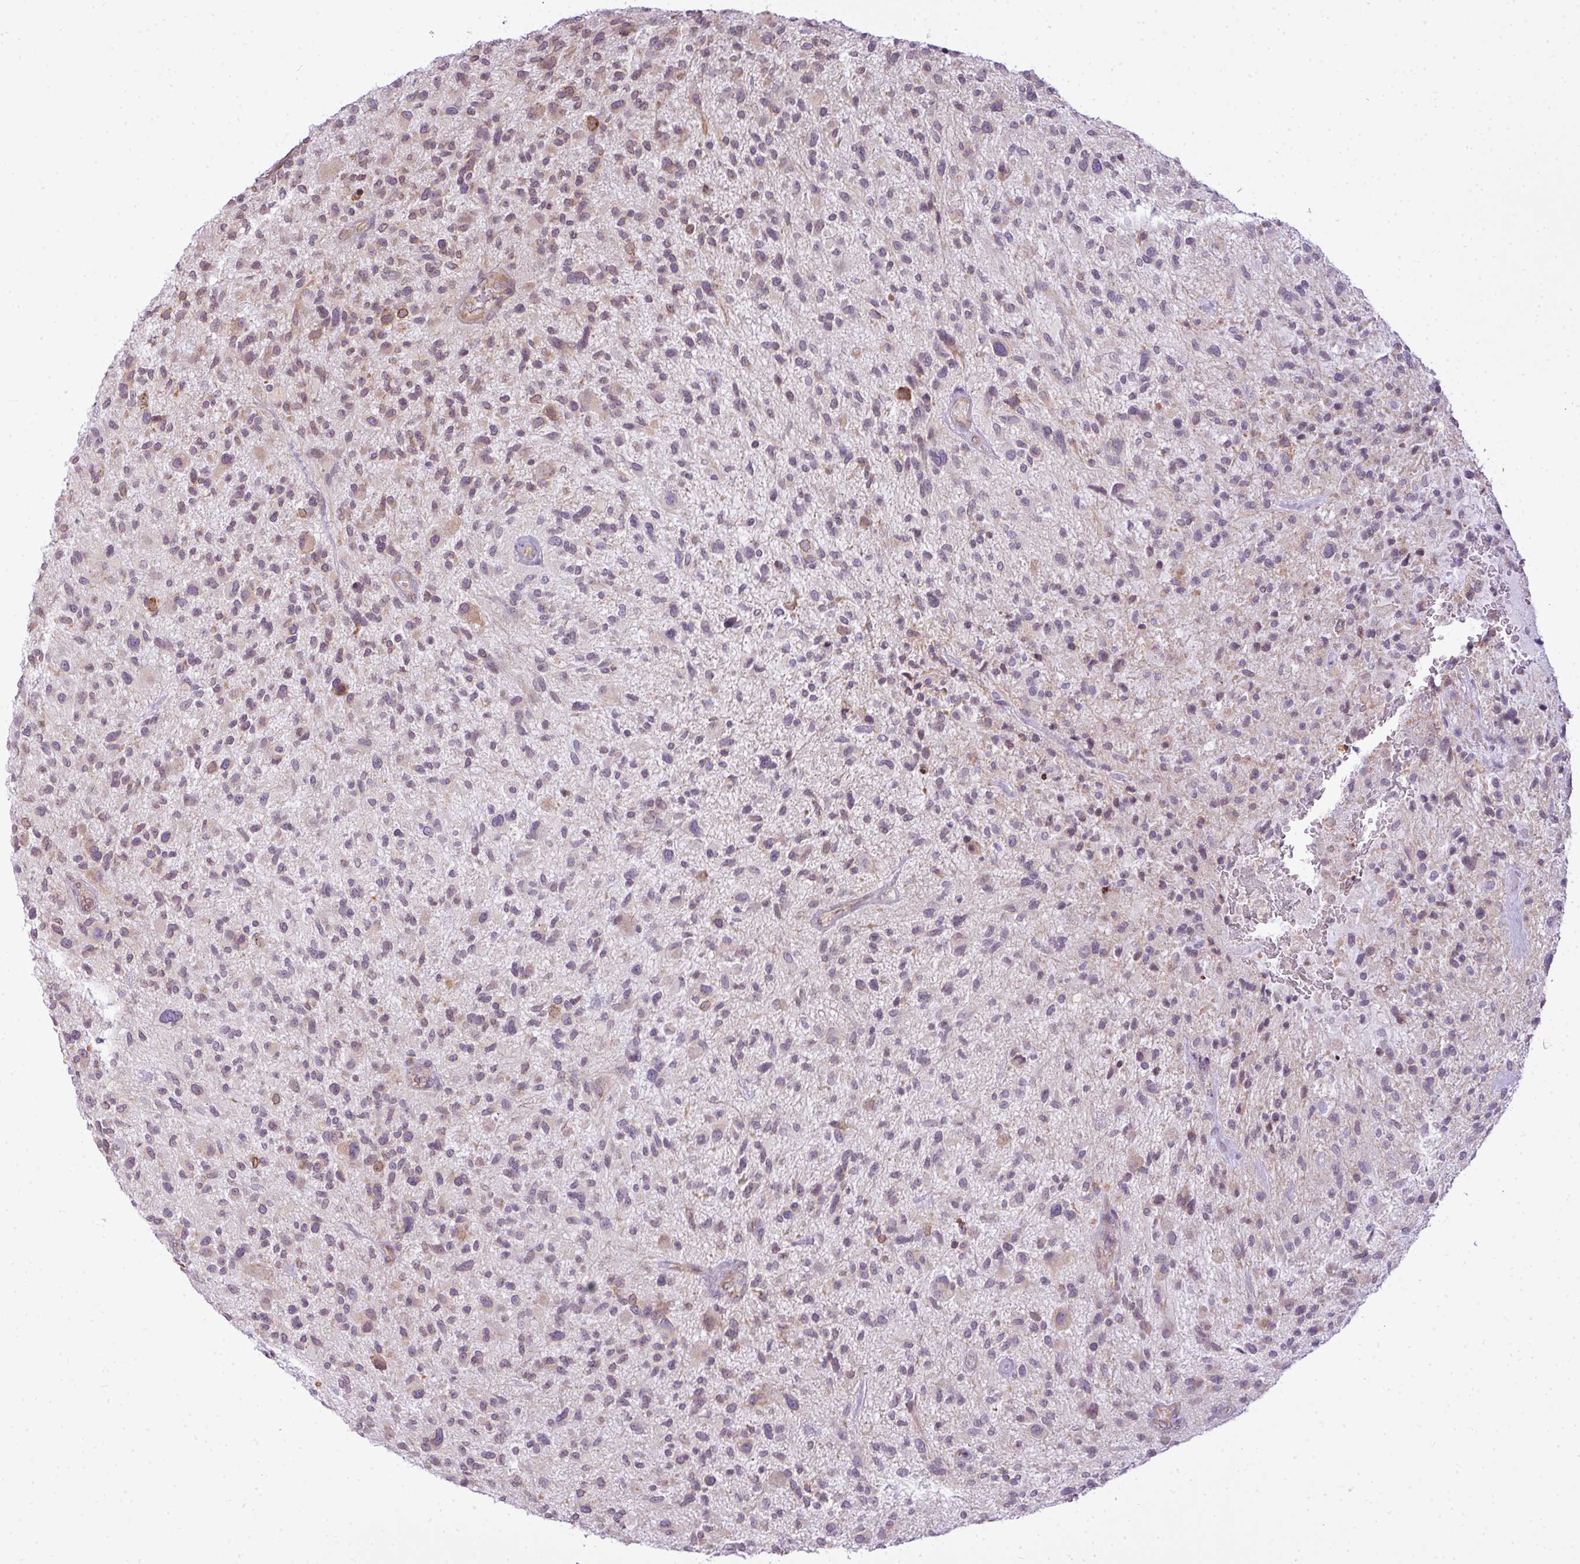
{"staining": {"intensity": "negative", "quantity": "none", "location": "none"}, "tissue": "glioma", "cell_type": "Tumor cells", "image_type": "cancer", "snomed": [{"axis": "morphology", "description": "Glioma, malignant, High grade"}, {"axis": "topography", "description": "Brain"}], "caption": "This is a photomicrograph of IHC staining of malignant high-grade glioma, which shows no staining in tumor cells.", "gene": "COX18", "patient": {"sex": "male", "age": 47}}